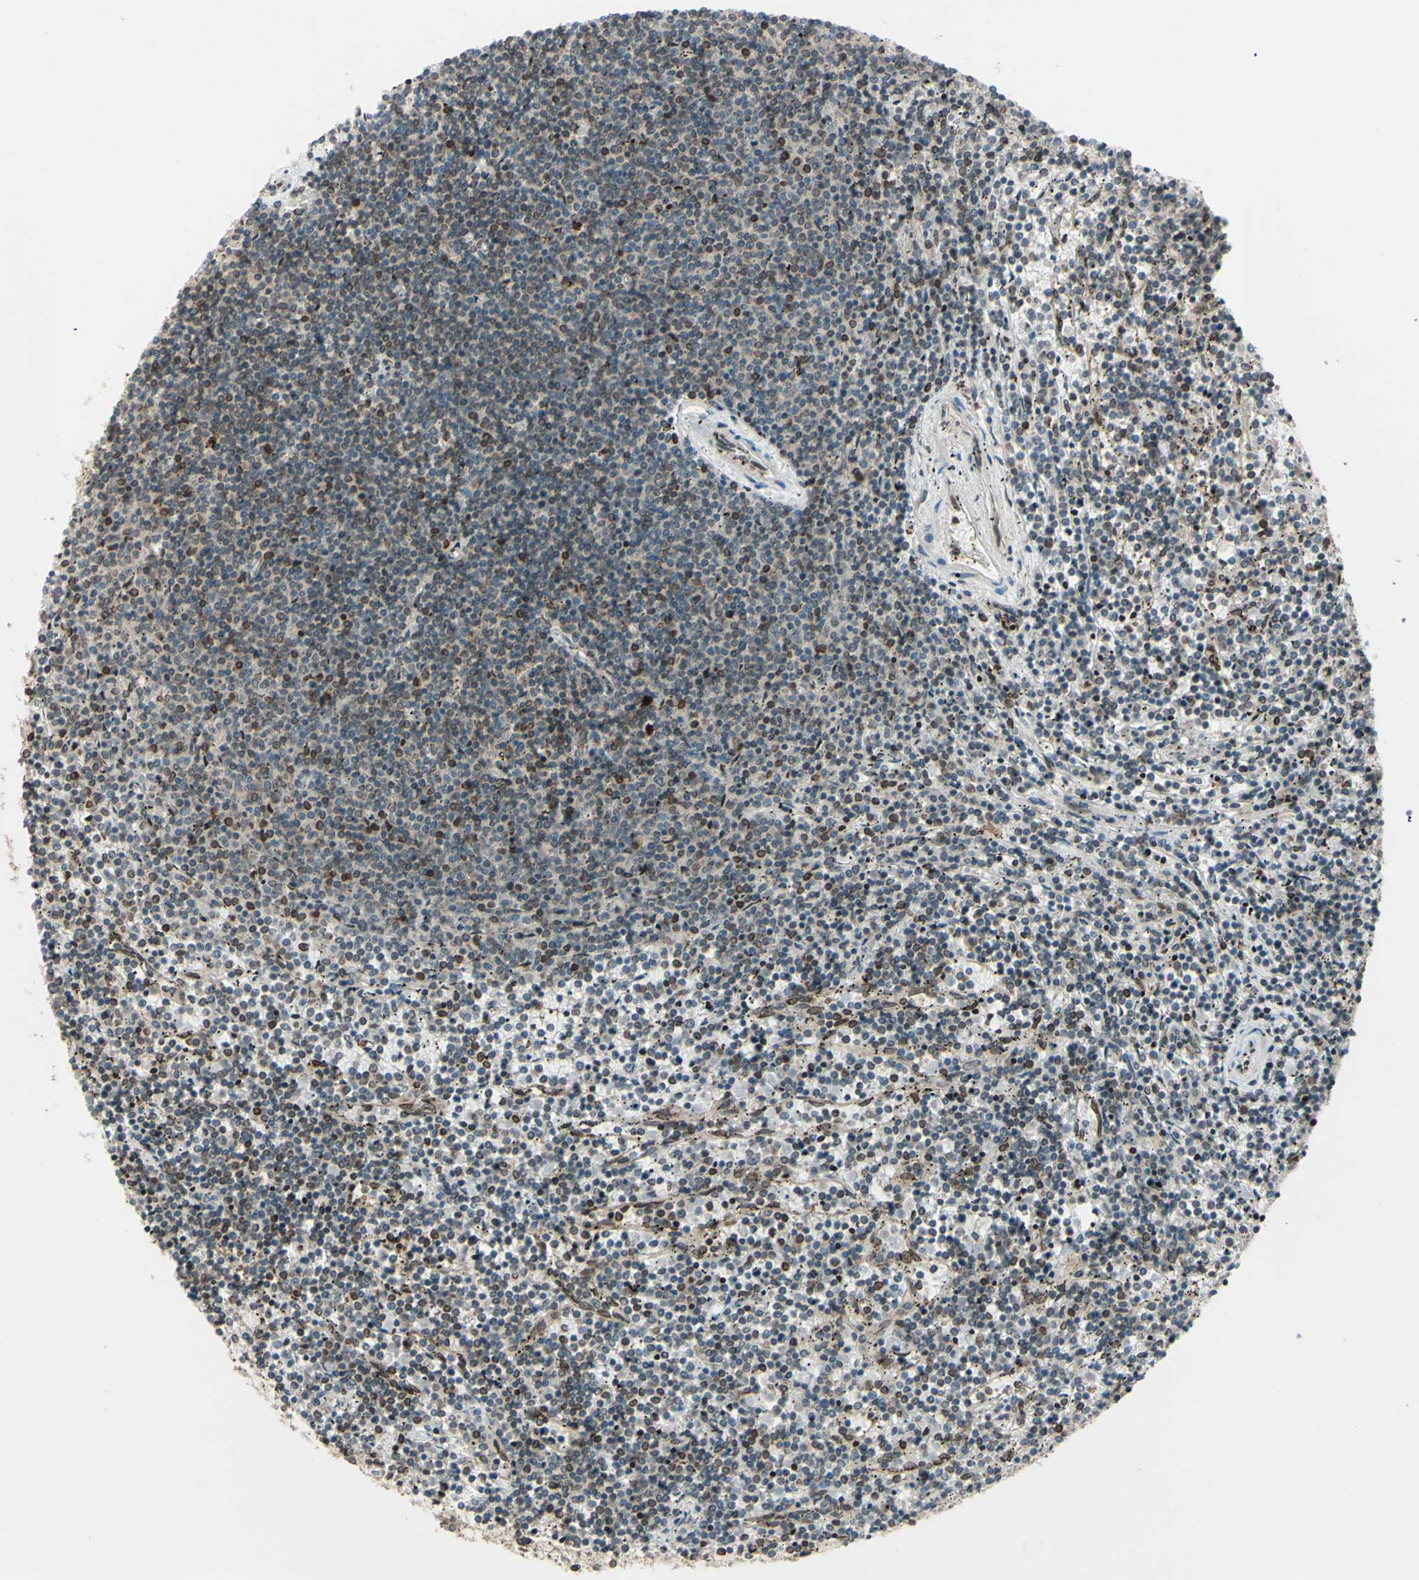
{"staining": {"intensity": "weak", "quantity": "25%-75%", "location": "nuclear"}, "tissue": "lymphoma", "cell_type": "Tumor cells", "image_type": "cancer", "snomed": [{"axis": "morphology", "description": "Malignant lymphoma, non-Hodgkin's type, Low grade"}, {"axis": "topography", "description": "Spleen"}], "caption": "Malignant lymphoma, non-Hodgkin's type (low-grade) stained with immunohistochemistry (IHC) displays weak nuclear staining in approximately 25%-75% of tumor cells.", "gene": "MLF2", "patient": {"sex": "female", "age": 50}}